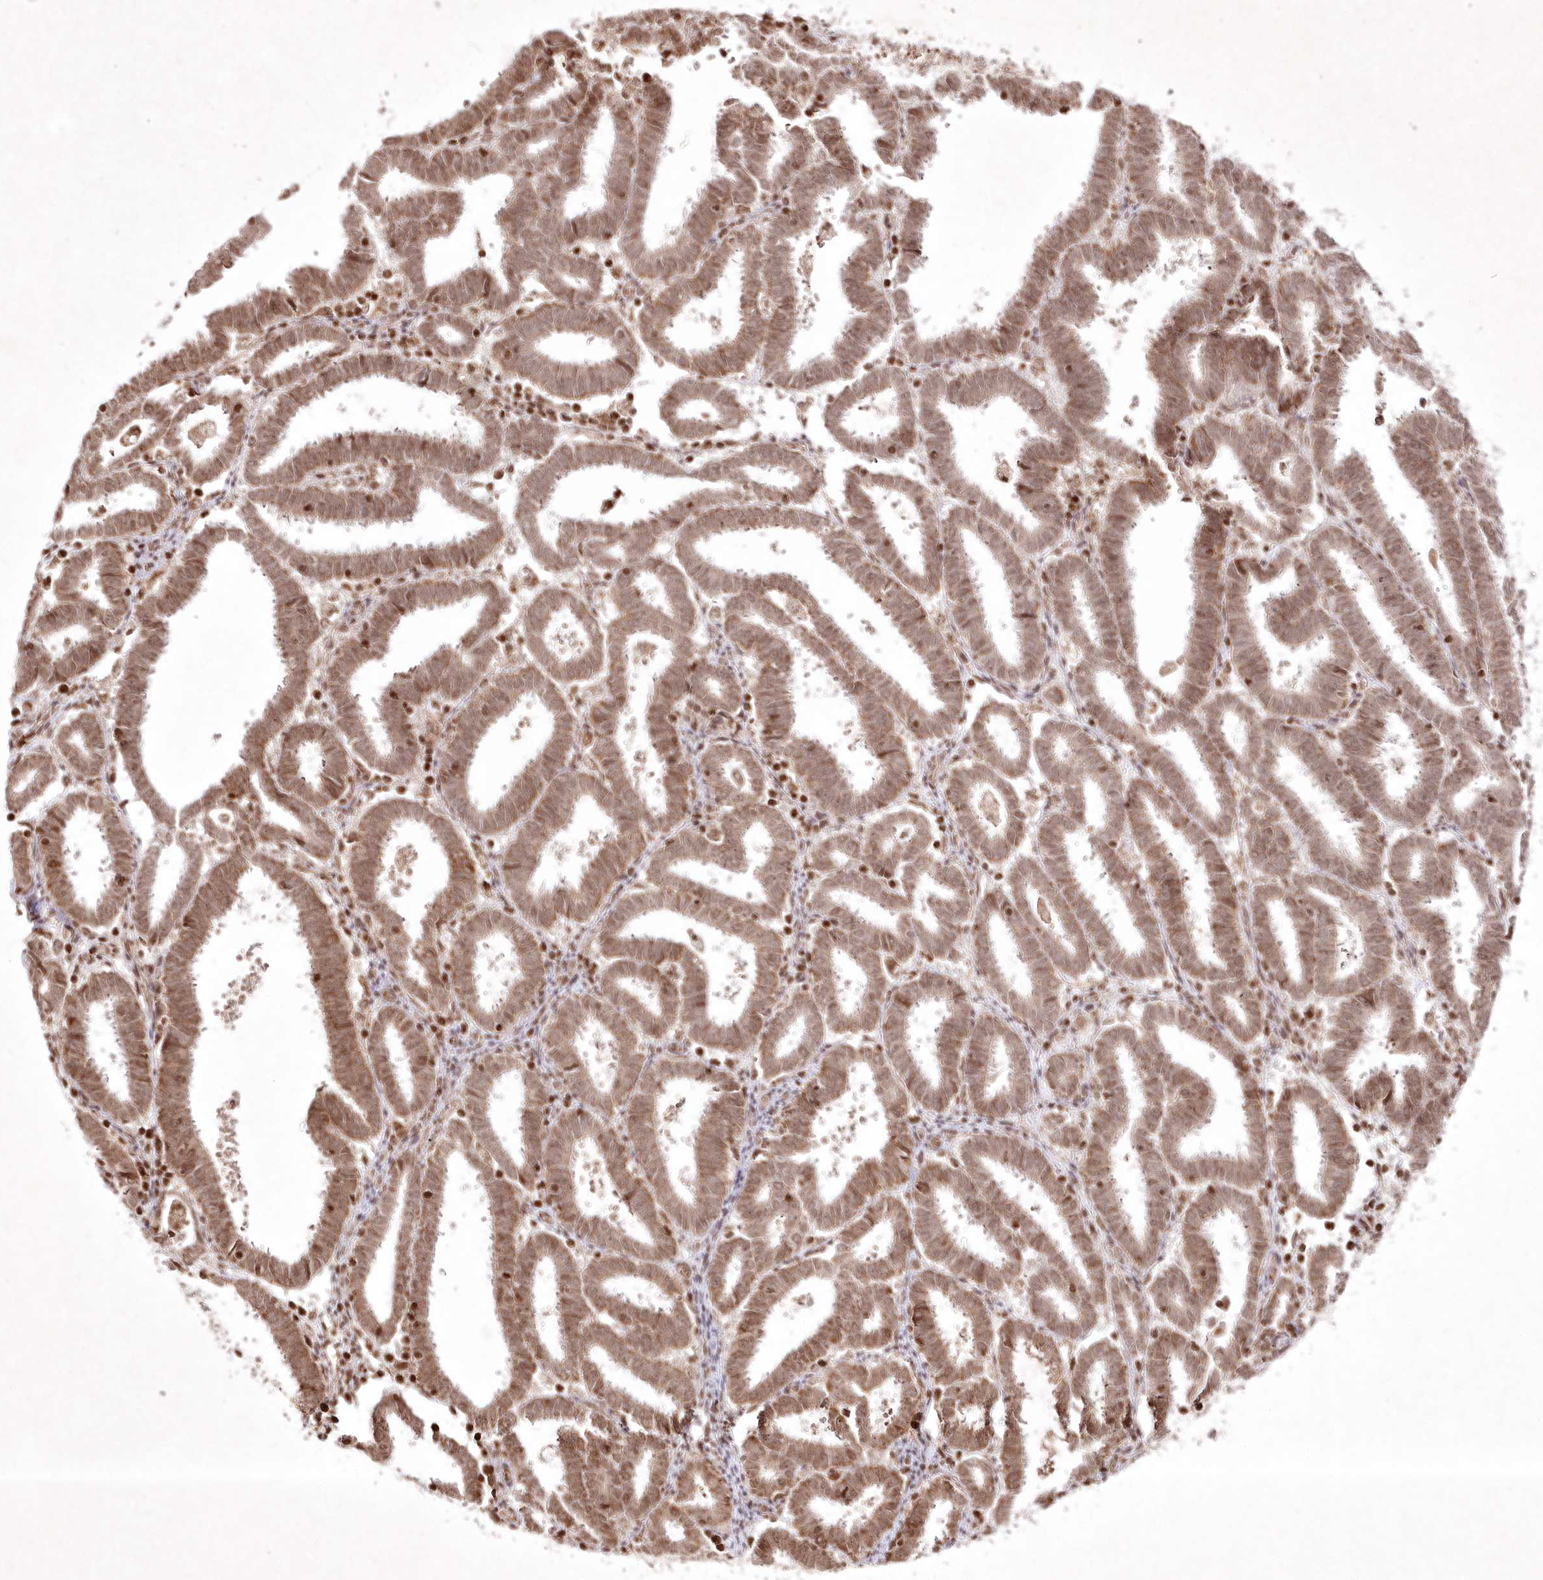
{"staining": {"intensity": "moderate", "quantity": ">75%", "location": "cytoplasmic/membranous,nuclear"}, "tissue": "endometrial cancer", "cell_type": "Tumor cells", "image_type": "cancer", "snomed": [{"axis": "morphology", "description": "Adenocarcinoma, NOS"}, {"axis": "topography", "description": "Uterus"}], "caption": "Immunohistochemical staining of endometrial cancer demonstrates moderate cytoplasmic/membranous and nuclear protein positivity in about >75% of tumor cells.", "gene": "CARM1", "patient": {"sex": "female", "age": 83}}